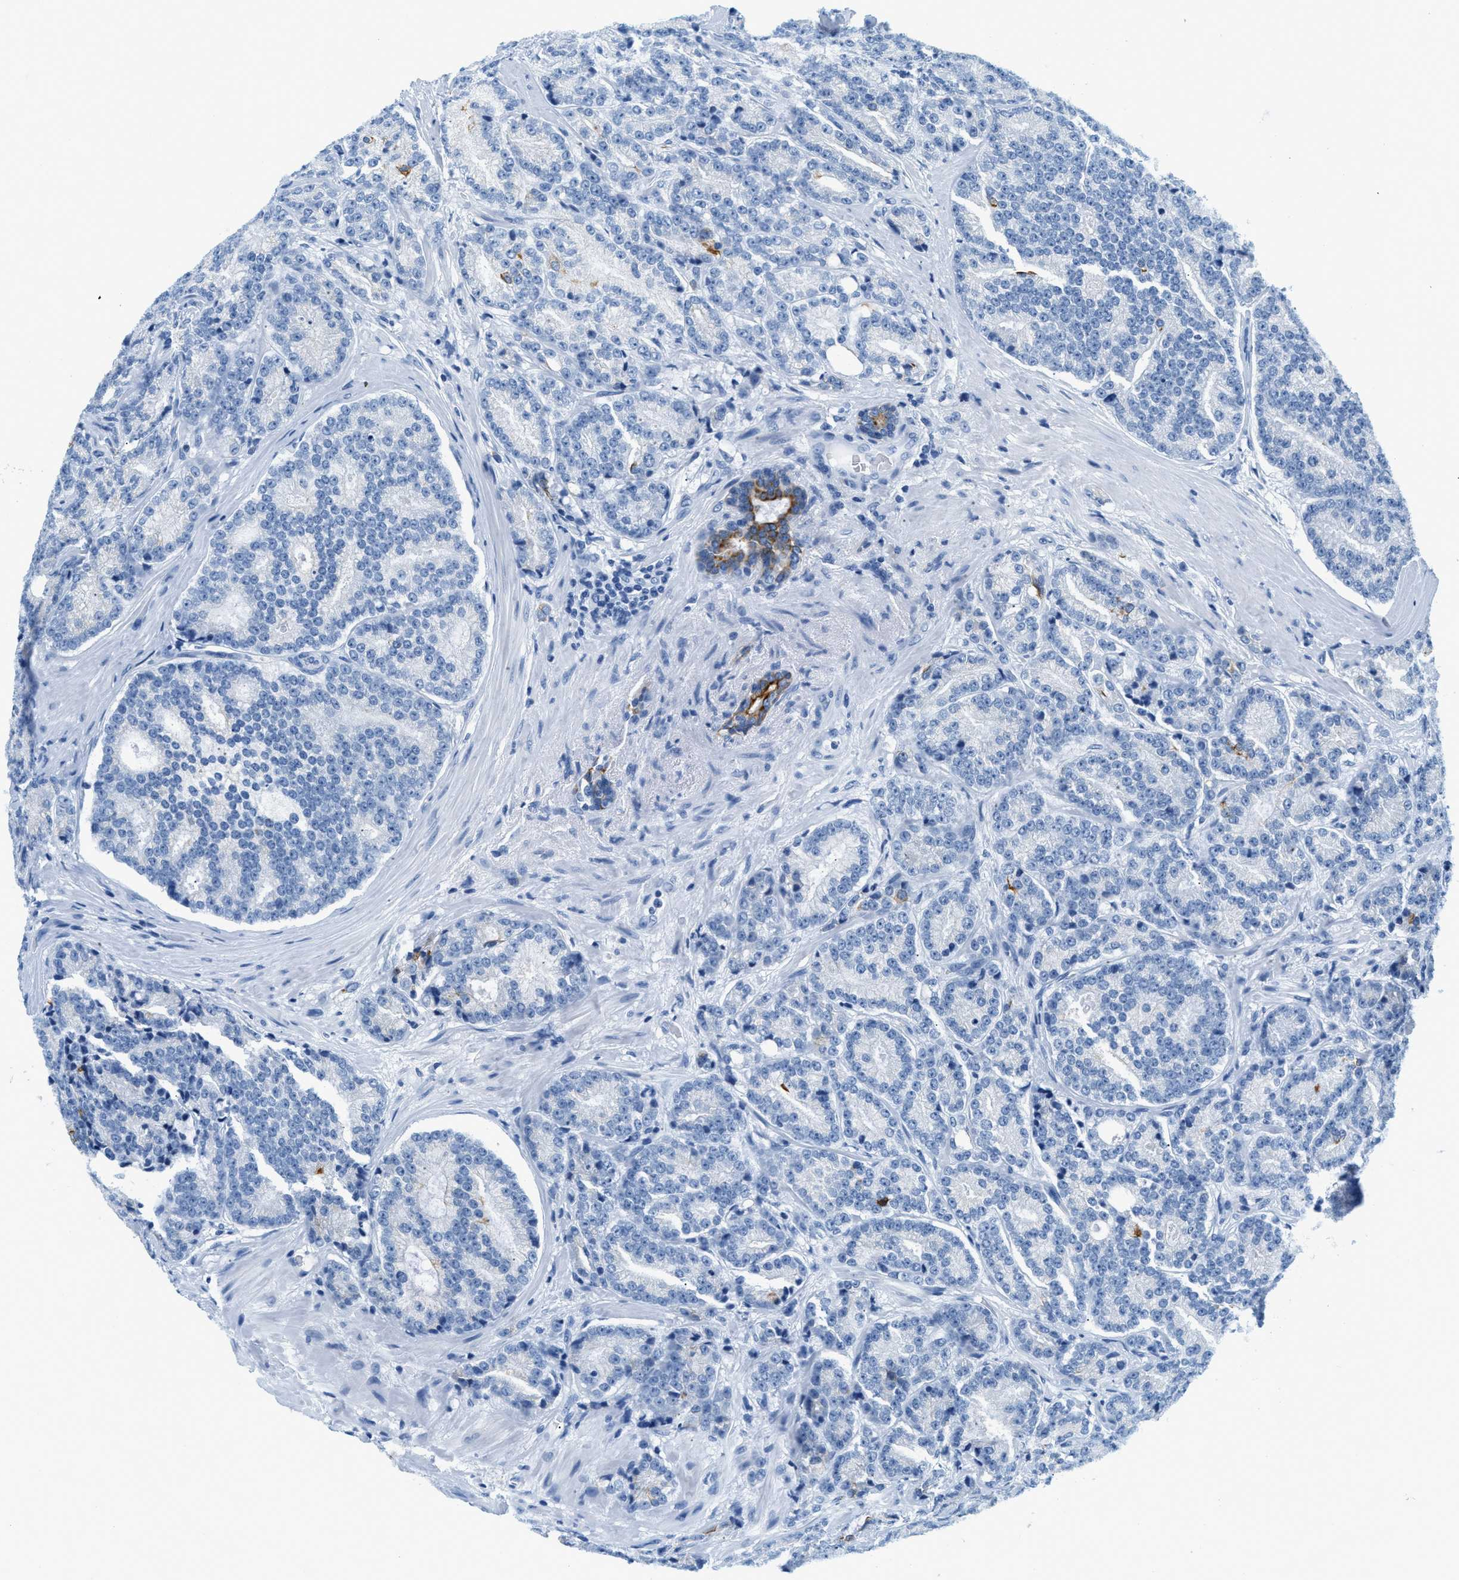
{"staining": {"intensity": "negative", "quantity": "none", "location": "none"}, "tissue": "prostate cancer", "cell_type": "Tumor cells", "image_type": "cancer", "snomed": [{"axis": "morphology", "description": "Adenocarcinoma, High grade"}, {"axis": "topography", "description": "Prostate"}], "caption": "IHC image of neoplastic tissue: prostate cancer stained with DAB (3,3'-diaminobenzidine) shows no significant protein positivity in tumor cells.", "gene": "STXBP2", "patient": {"sex": "male", "age": 61}}